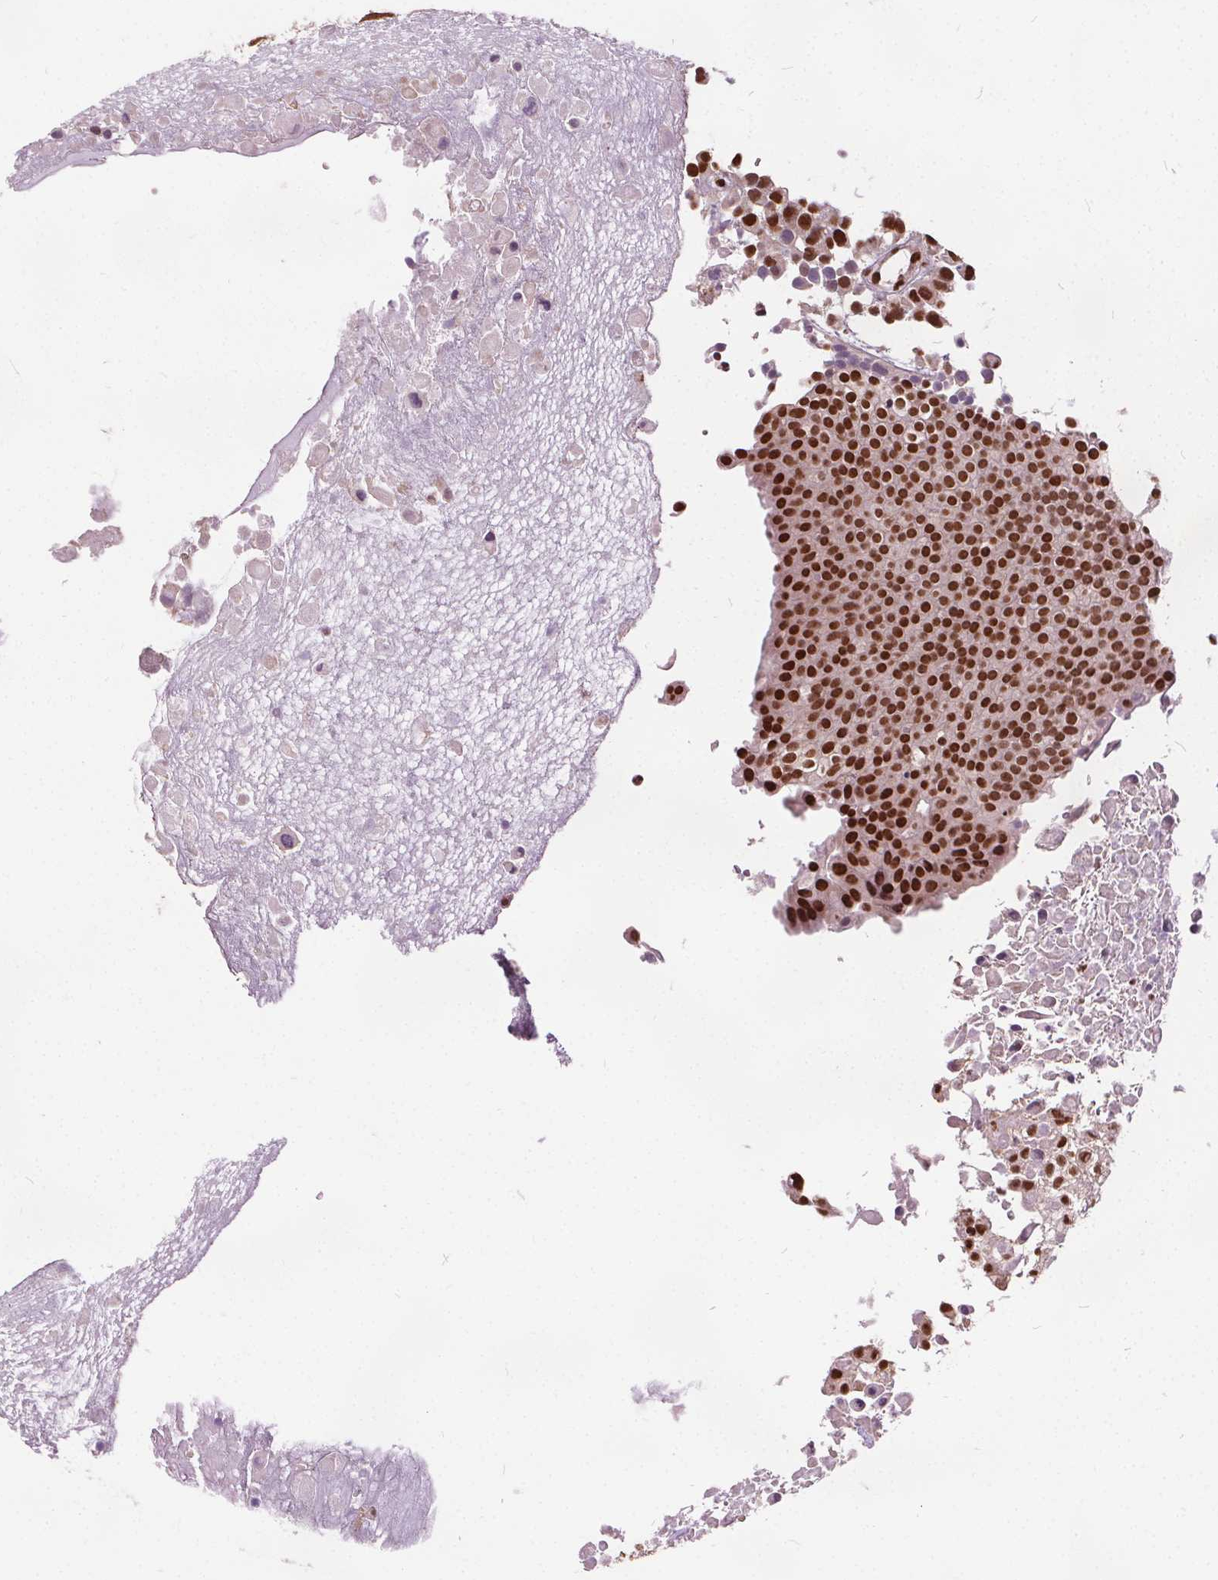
{"staining": {"intensity": "strong", "quantity": ">75%", "location": "nuclear"}, "tissue": "urothelial cancer", "cell_type": "Tumor cells", "image_type": "cancer", "snomed": [{"axis": "morphology", "description": "Urothelial carcinoma, High grade"}, {"axis": "topography", "description": "Urinary bladder"}], "caption": "Immunohistochemistry photomicrograph of urothelial cancer stained for a protein (brown), which reveals high levels of strong nuclear expression in about >75% of tumor cells.", "gene": "ISLR2", "patient": {"sex": "male", "age": 56}}